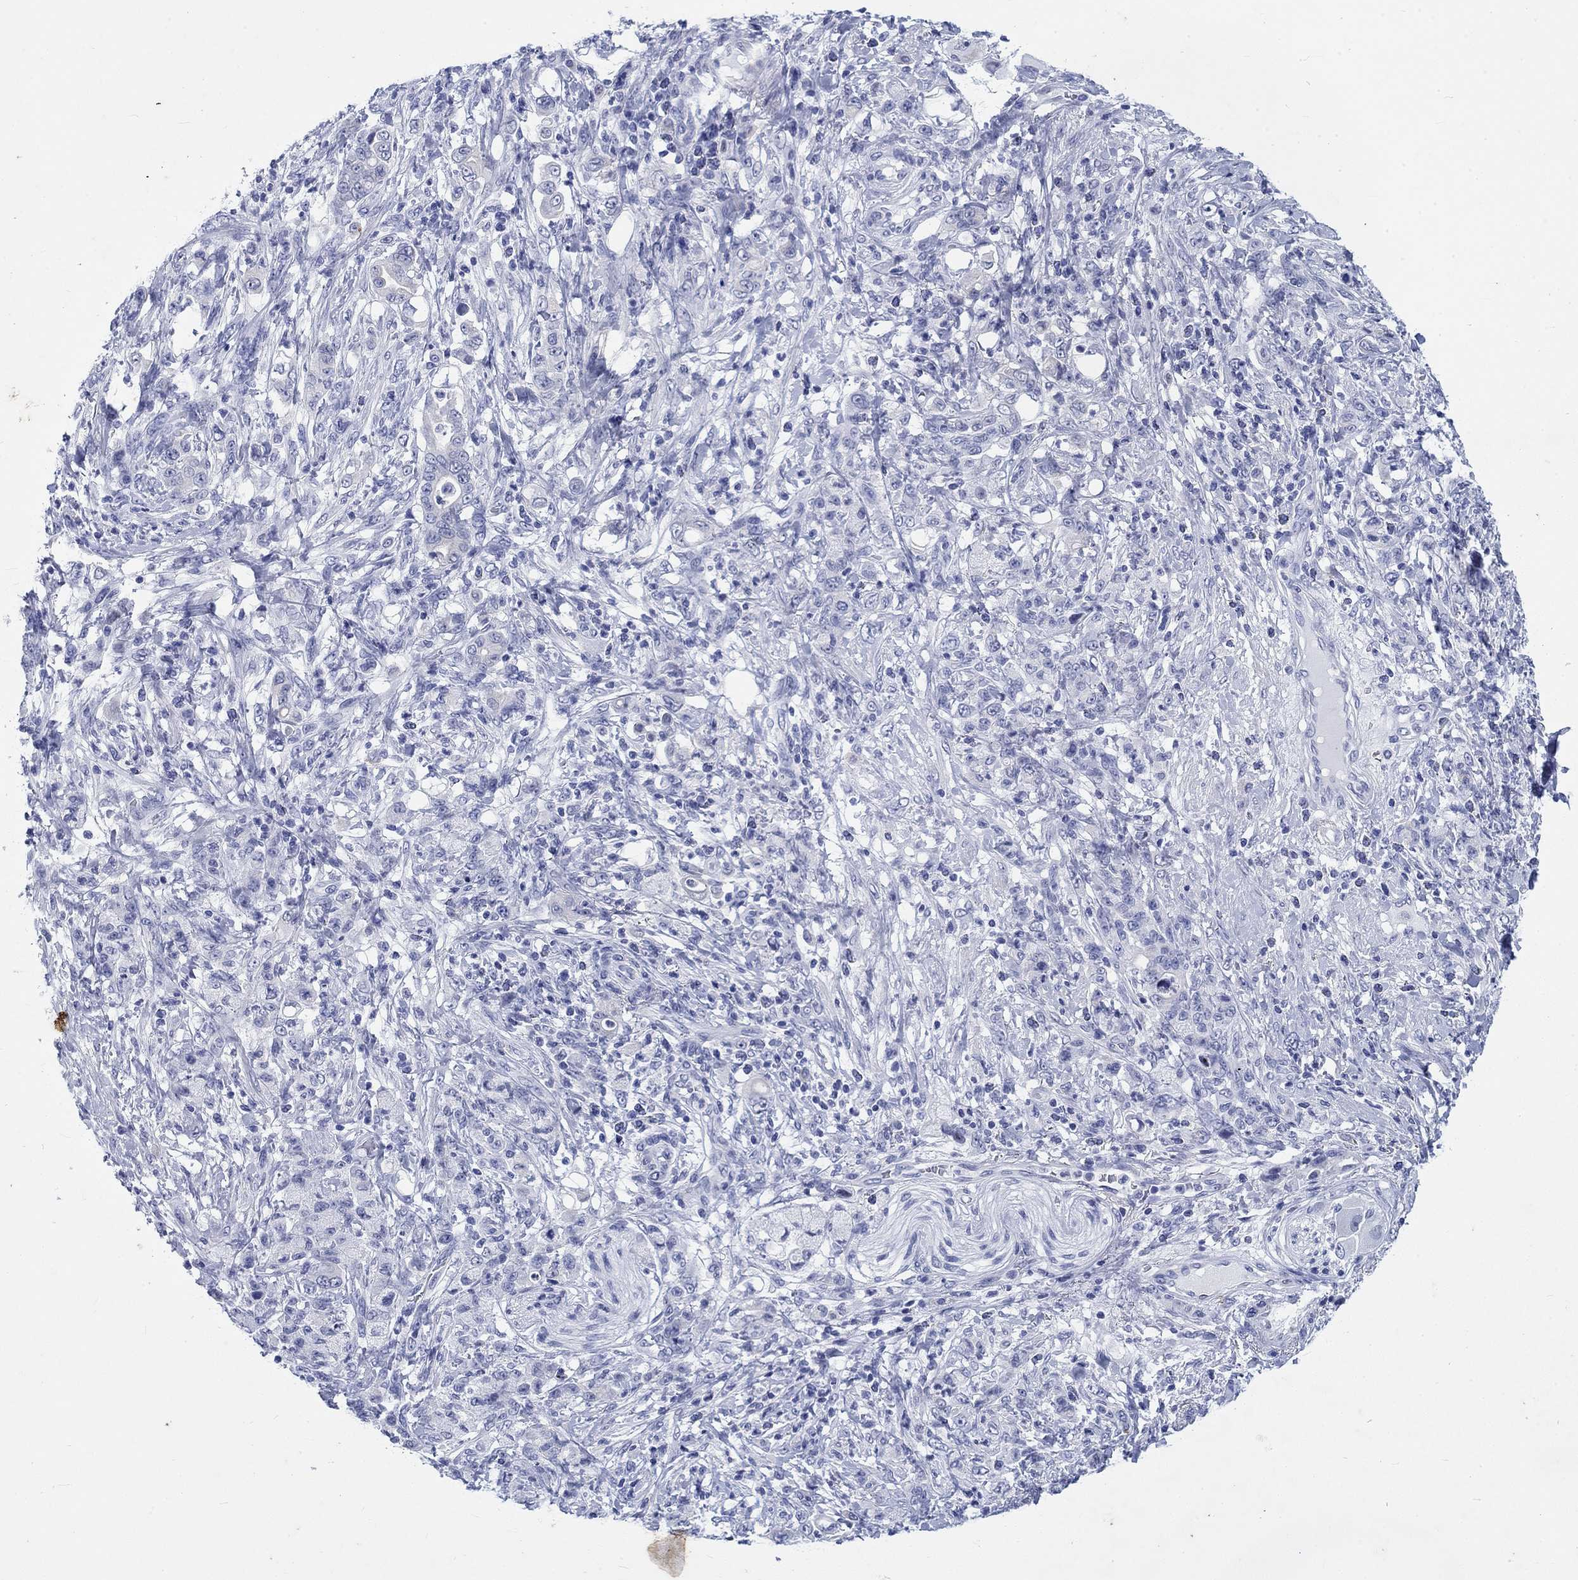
{"staining": {"intensity": "negative", "quantity": "none", "location": "none"}, "tissue": "stomach cancer", "cell_type": "Tumor cells", "image_type": "cancer", "snomed": [{"axis": "morphology", "description": "Adenocarcinoma, NOS"}, {"axis": "topography", "description": "Stomach"}], "caption": "DAB (3,3'-diaminobenzidine) immunohistochemical staining of human adenocarcinoma (stomach) demonstrates no significant expression in tumor cells.", "gene": "KRT76", "patient": {"sex": "female", "age": 79}}